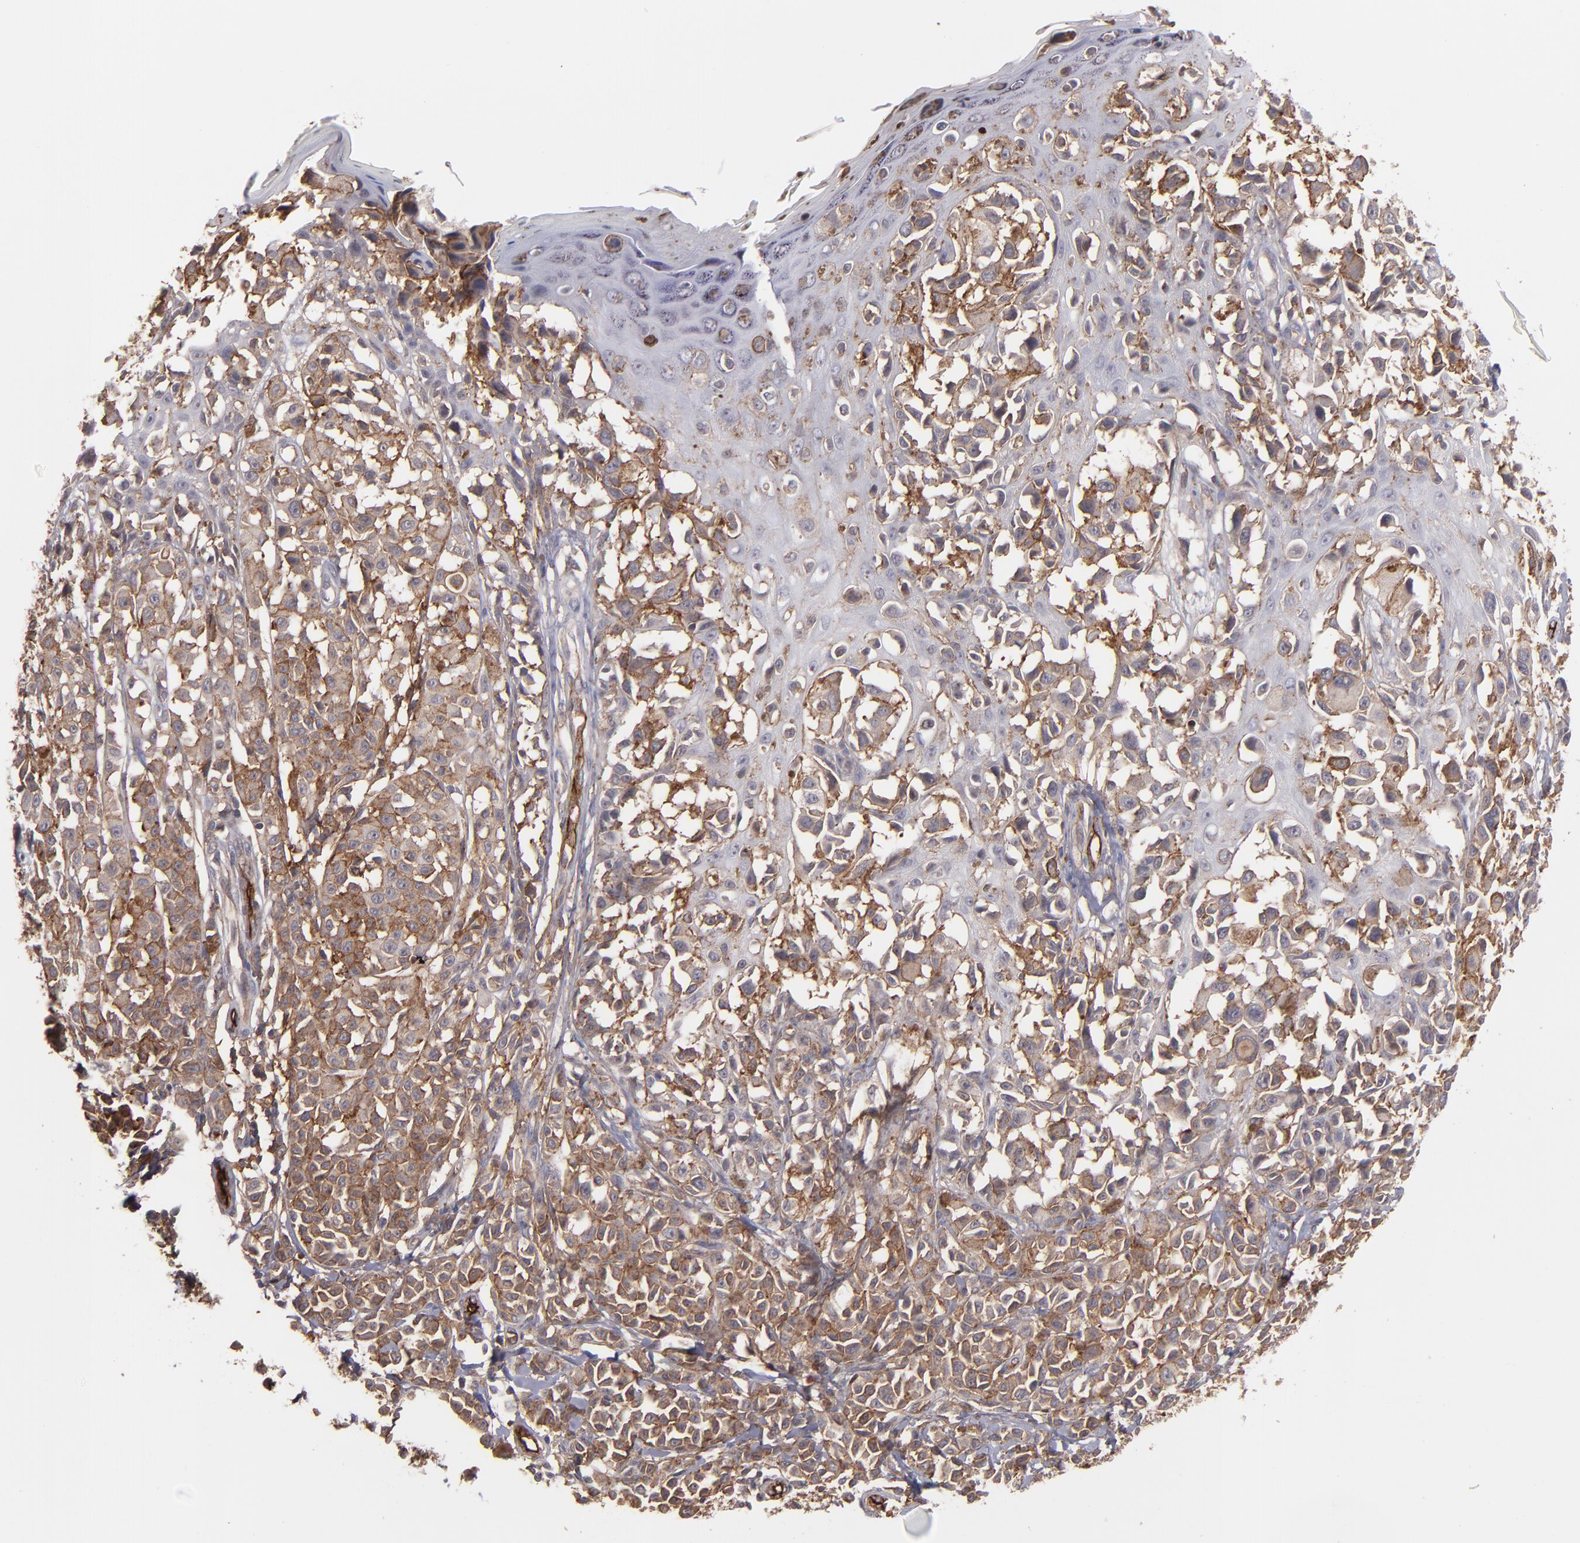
{"staining": {"intensity": "moderate", "quantity": ">75%", "location": "cytoplasmic/membranous"}, "tissue": "melanoma", "cell_type": "Tumor cells", "image_type": "cancer", "snomed": [{"axis": "morphology", "description": "Malignant melanoma, NOS"}, {"axis": "topography", "description": "Skin"}], "caption": "This histopathology image displays immunohistochemistry (IHC) staining of human malignant melanoma, with medium moderate cytoplasmic/membranous staining in about >75% of tumor cells.", "gene": "ICAM1", "patient": {"sex": "female", "age": 38}}